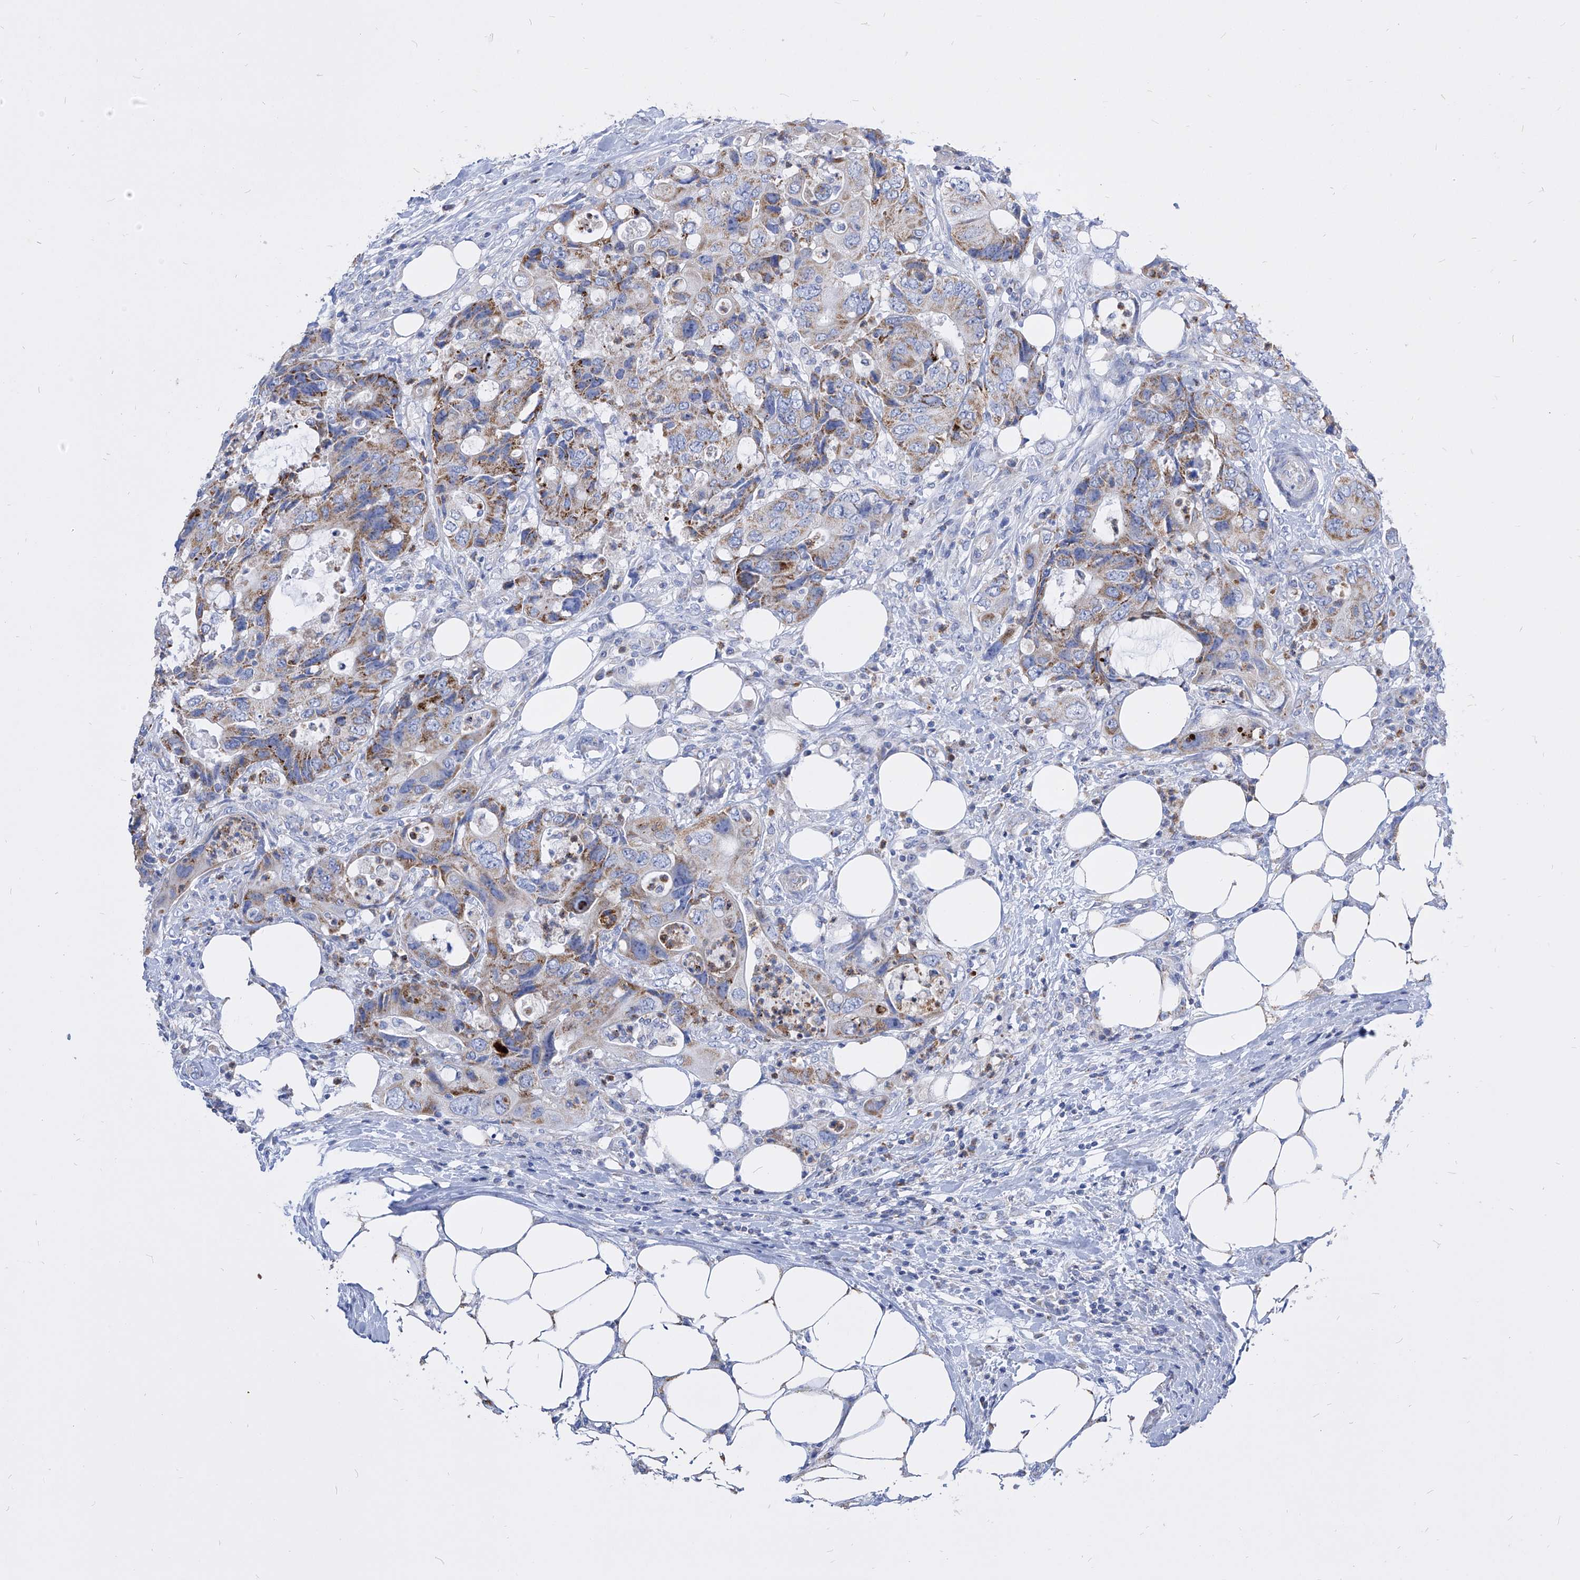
{"staining": {"intensity": "moderate", "quantity": "25%-75%", "location": "cytoplasmic/membranous"}, "tissue": "colorectal cancer", "cell_type": "Tumor cells", "image_type": "cancer", "snomed": [{"axis": "morphology", "description": "Adenocarcinoma, NOS"}, {"axis": "topography", "description": "Colon"}], "caption": "Immunohistochemical staining of colorectal cancer (adenocarcinoma) reveals moderate cytoplasmic/membranous protein staining in approximately 25%-75% of tumor cells. (DAB (3,3'-diaminobenzidine) IHC with brightfield microscopy, high magnification).", "gene": "COQ3", "patient": {"sex": "male", "age": 71}}